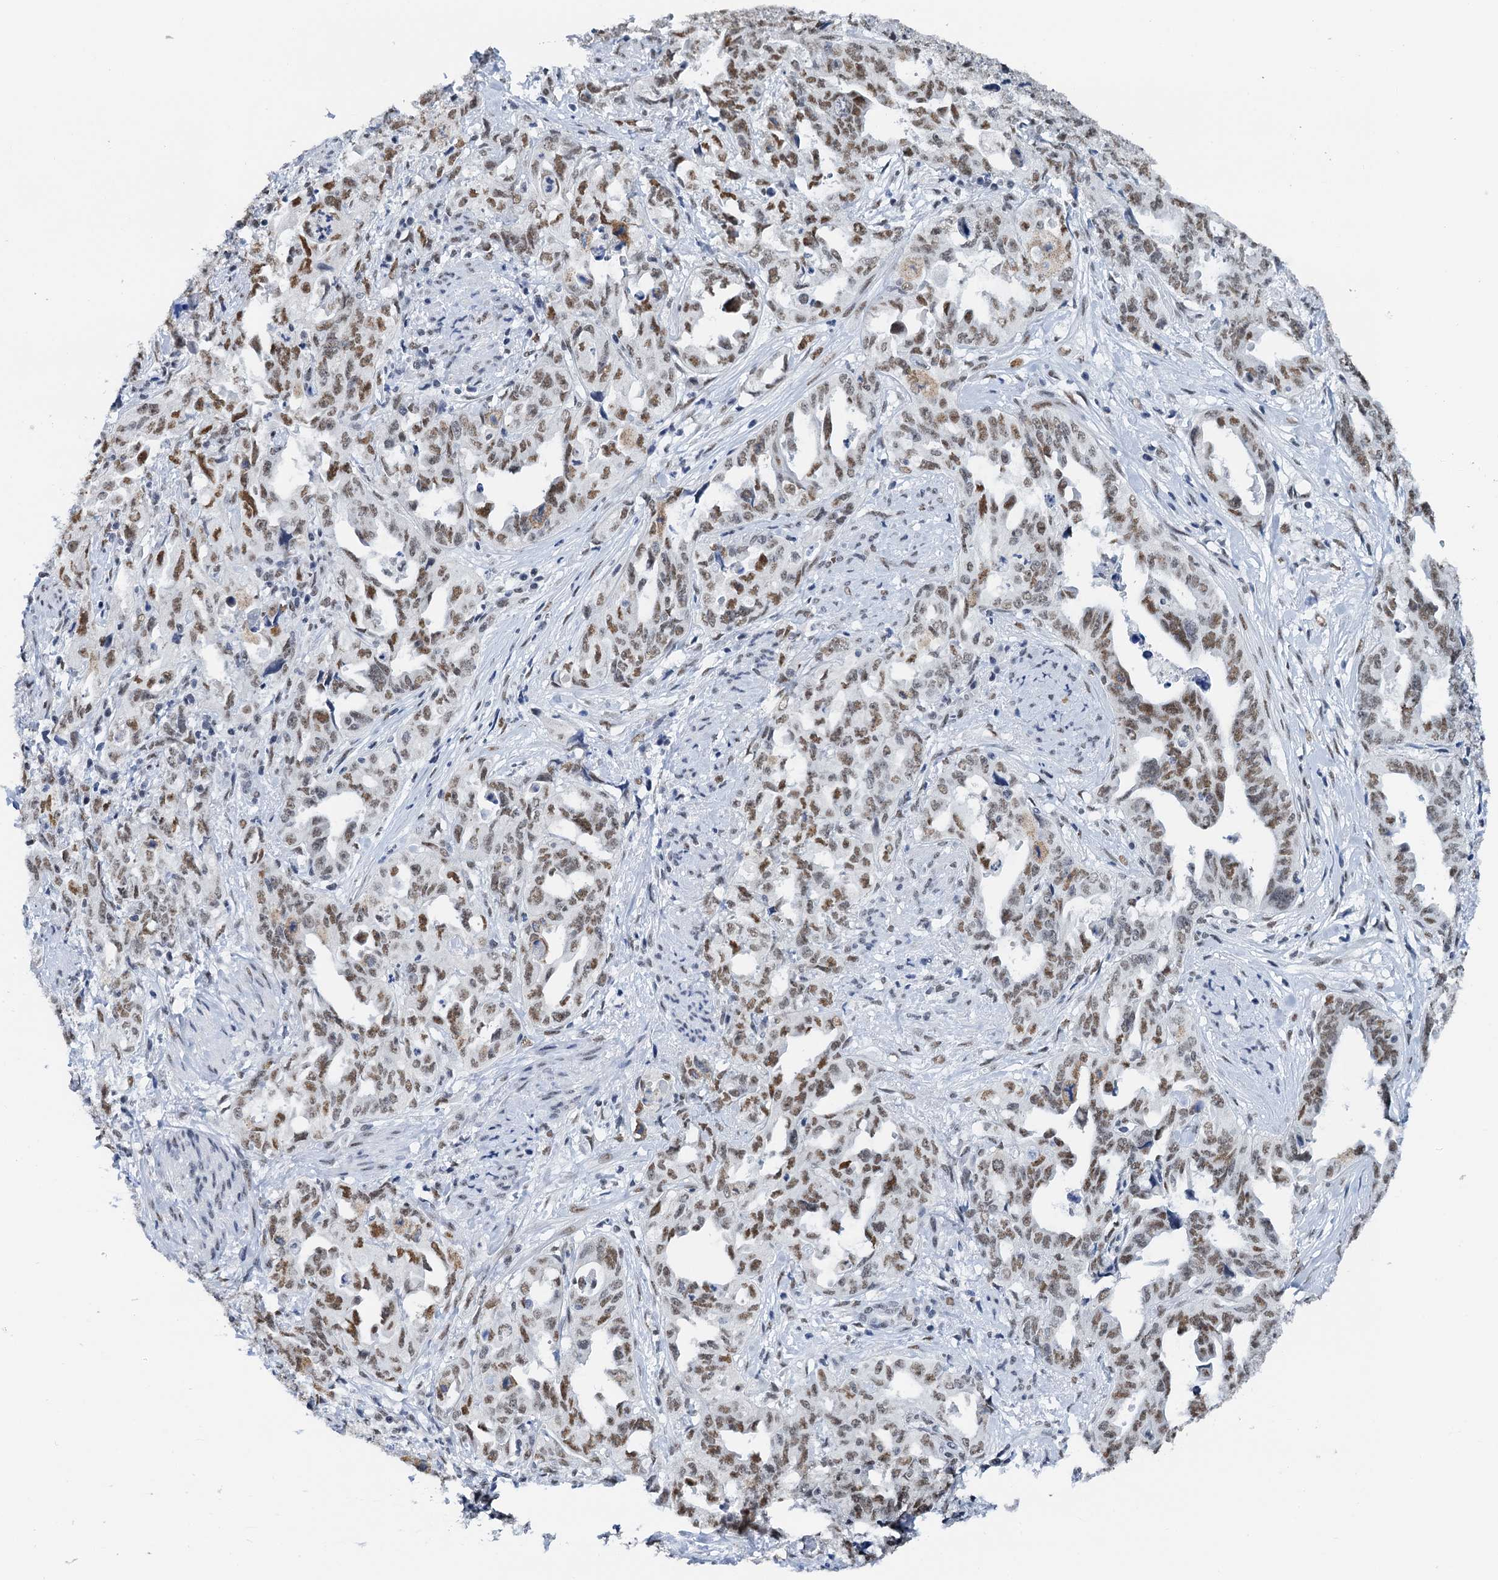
{"staining": {"intensity": "moderate", "quantity": ">75%", "location": "nuclear"}, "tissue": "endometrial cancer", "cell_type": "Tumor cells", "image_type": "cancer", "snomed": [{"axis": "morphology", "description": "Adenocarcinoma, NOS"}, {"axis": "topography", "description": "Endometrium"}], "caption": "DAB (3,3'-diaminobenzidine) immunohistochemical staining of adenocarcinoma (endometrial) shows moderate nuclear protein expression in approximately >75% of tumor cells. The protein of interest is shown in brown color, while the nuclei are stained blue.", "gene": "SLTM", "patient": {"sex": "female", "age": 65}}